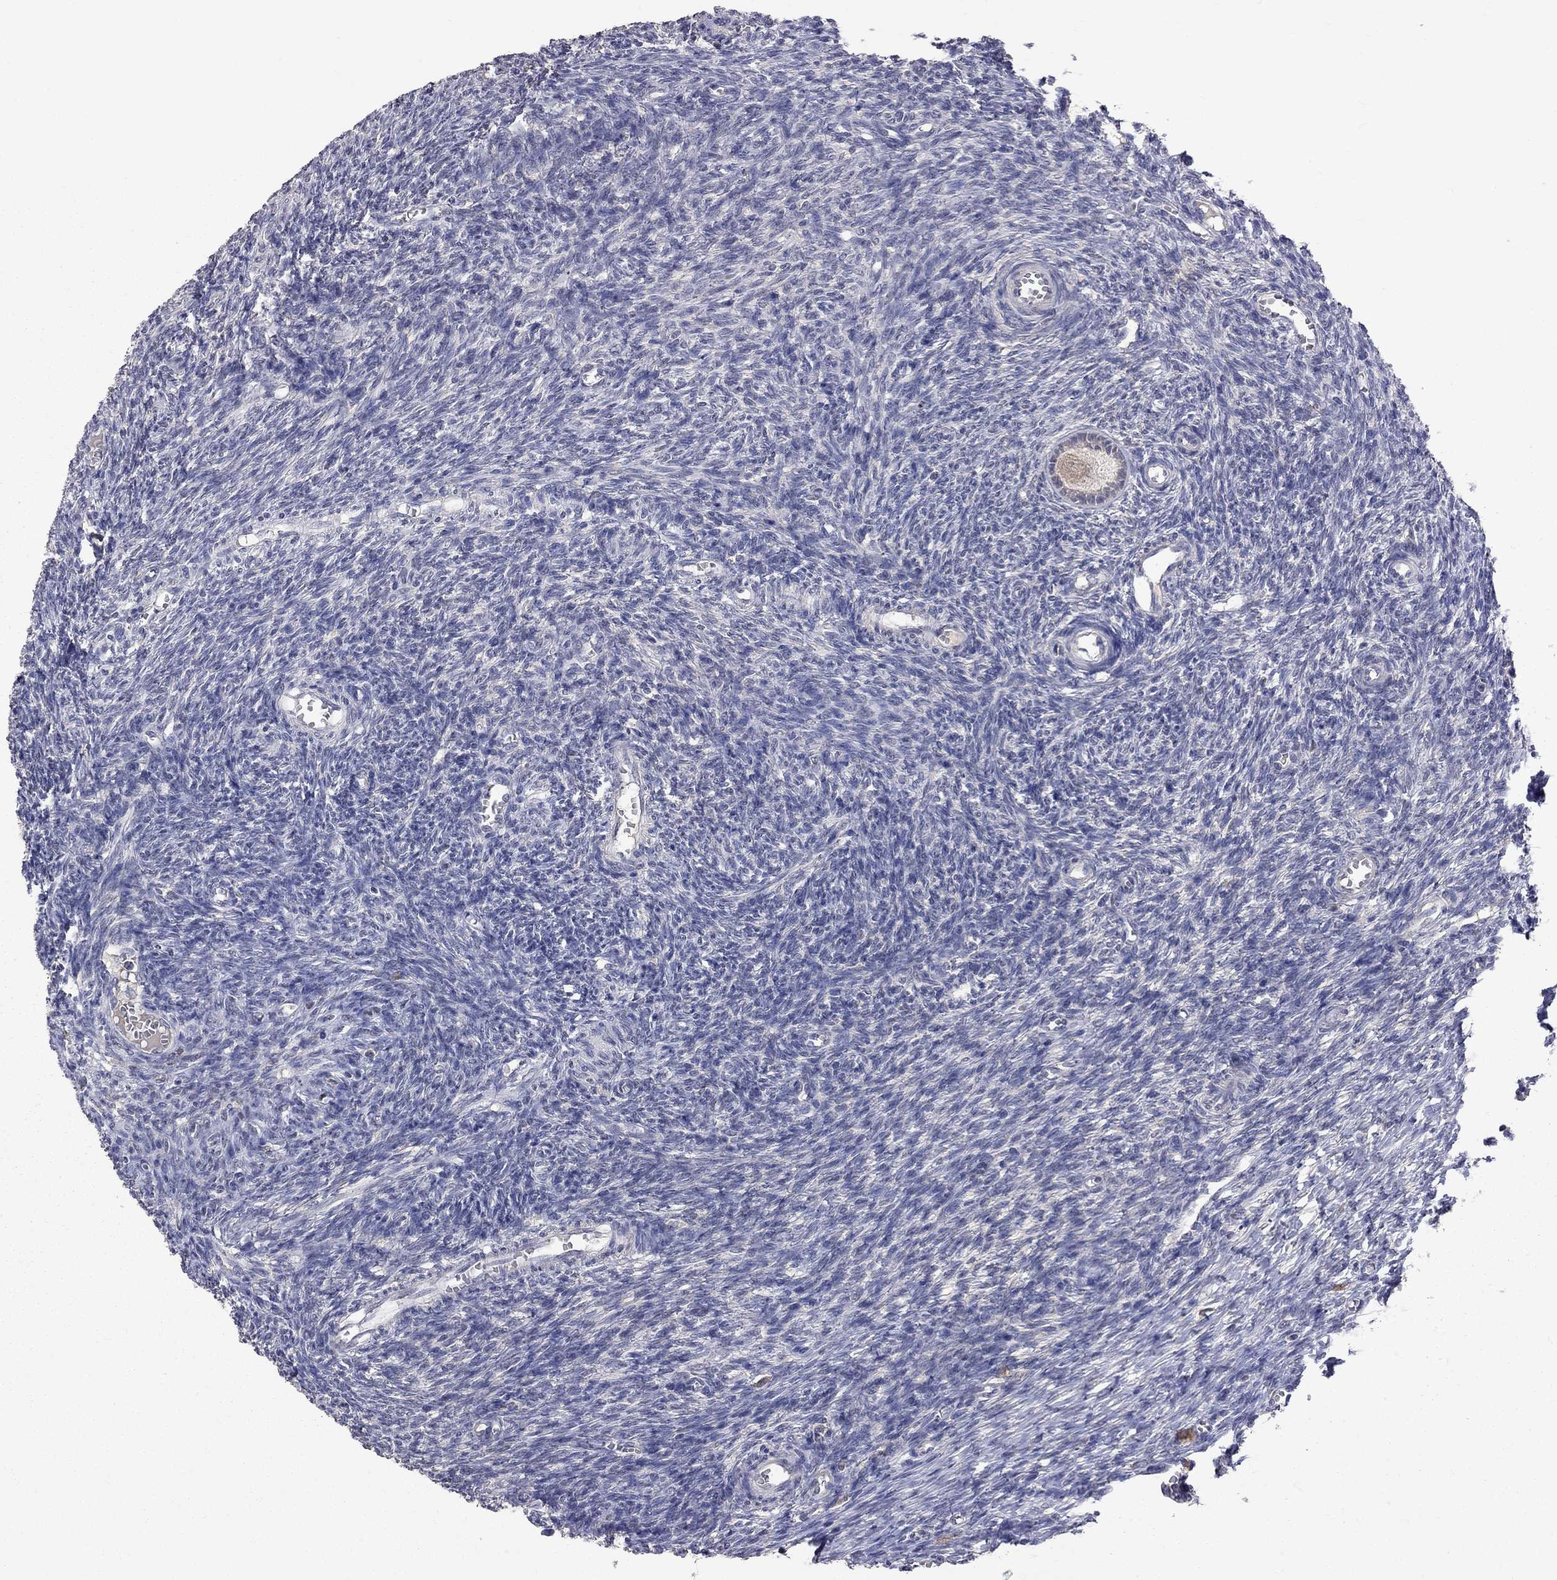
{"staining": {"intensity": "weak", "quantity": "25%-75%", "location": "cytoplasmic/membranous"}, "tissue": "ovary", "cell_type": "Follicle cells", "image_type": "normal", "snomed": [{"axis": "morphology", "description": "Normal tissue, NOS"}, {"axis": "topography", "description": "Ovary"}], "caption": "Immunohistochemistry (DAB) staining of normal human ovary demonstrates weak cytoplasmic/membranous protein staining in approximately 25%-75% of follicle cells.", "gene": "HTR6", "patient": {"sex": "female", "age": 27}}